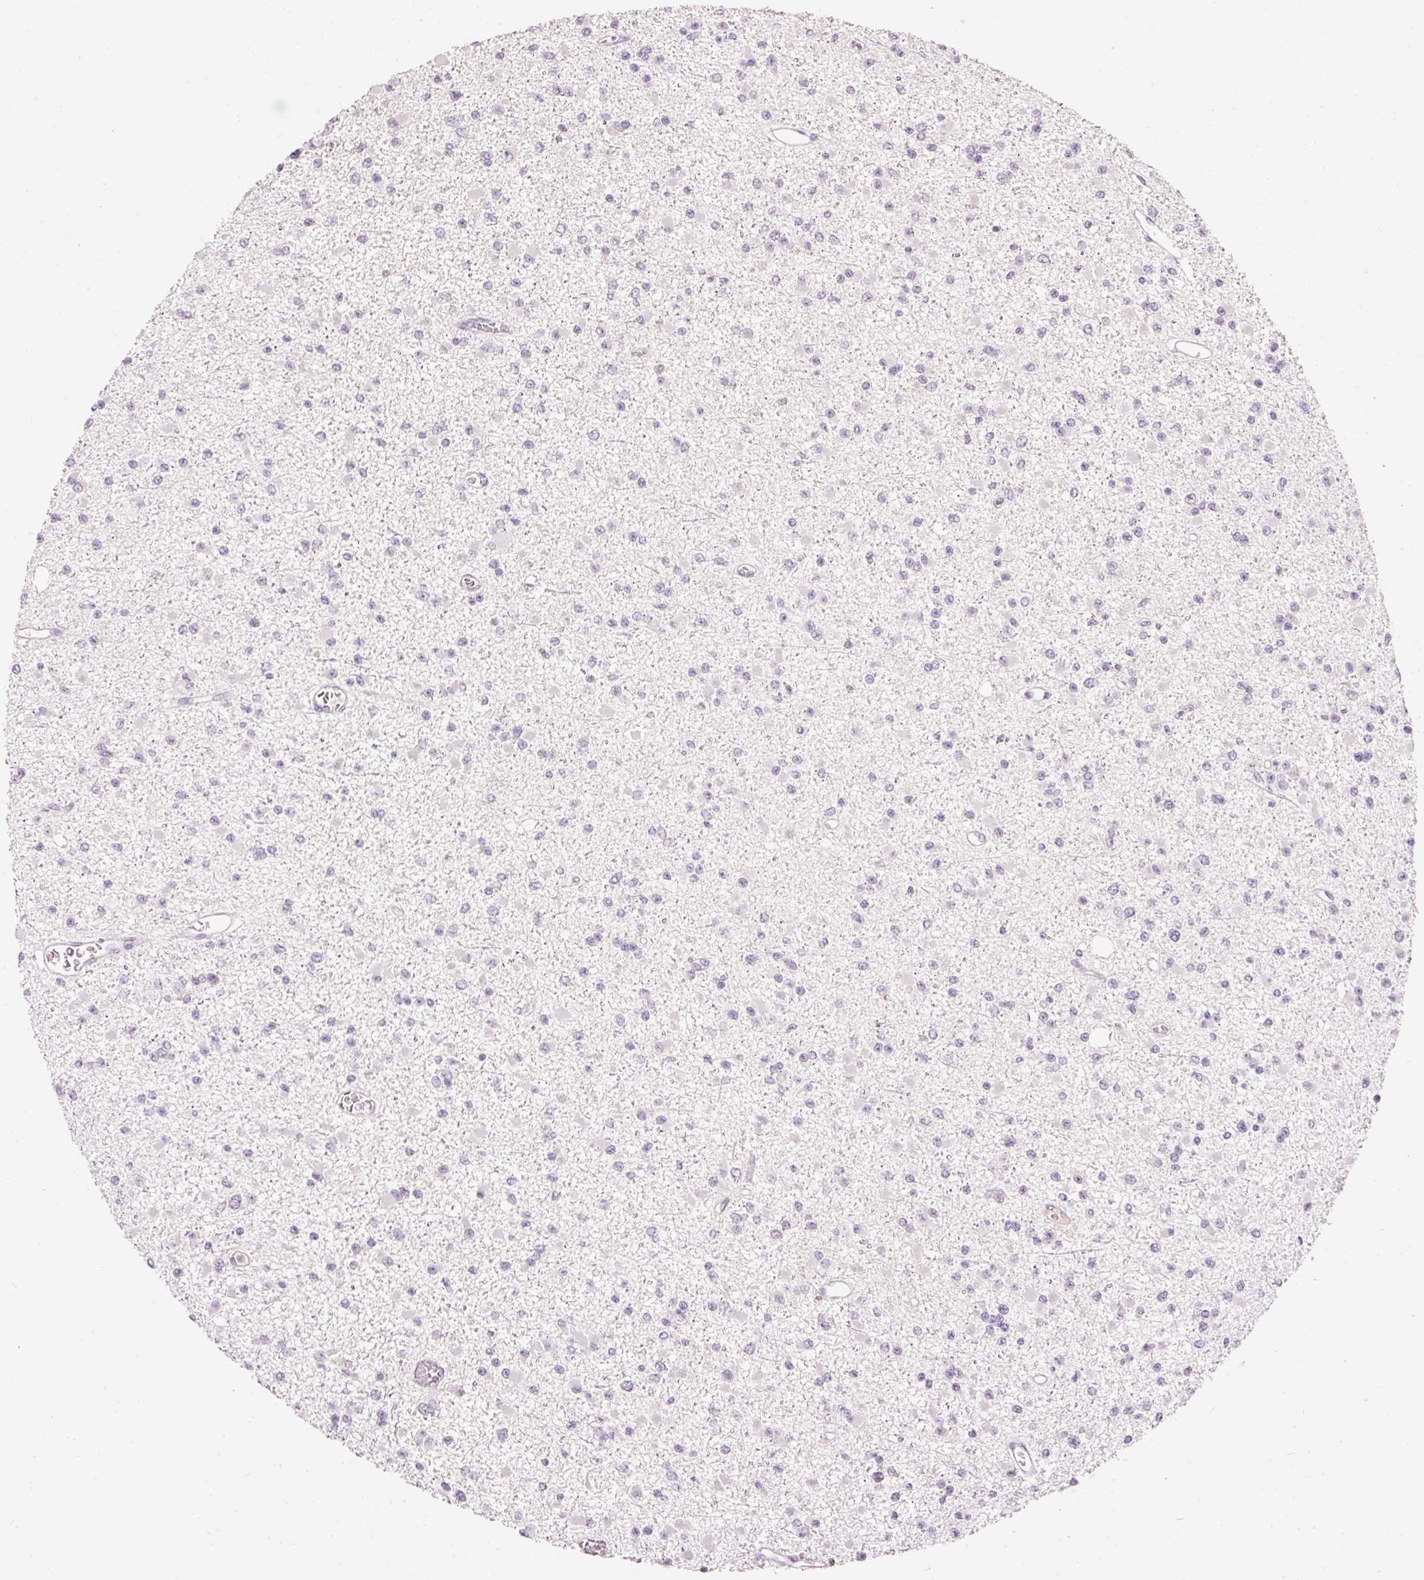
{"staining": {"intensity": "negative", "quantity": "none", "location": "none"}, "tissue": "glioma", "cell_type": "Tumor cells", "image_type": "cancer", "snomed": [{"axis": "morphology", "description": "Glioma, malignant, Low grade"}, {"axis": "topography", "description": "Brain"}], "caption": "This is an immunohistochemistry (IHC) histopathology image of glioma. There is no positivity in tumor cells.", "gene": "ABHD11", "patient": {"sex": "female", "age": 22}}